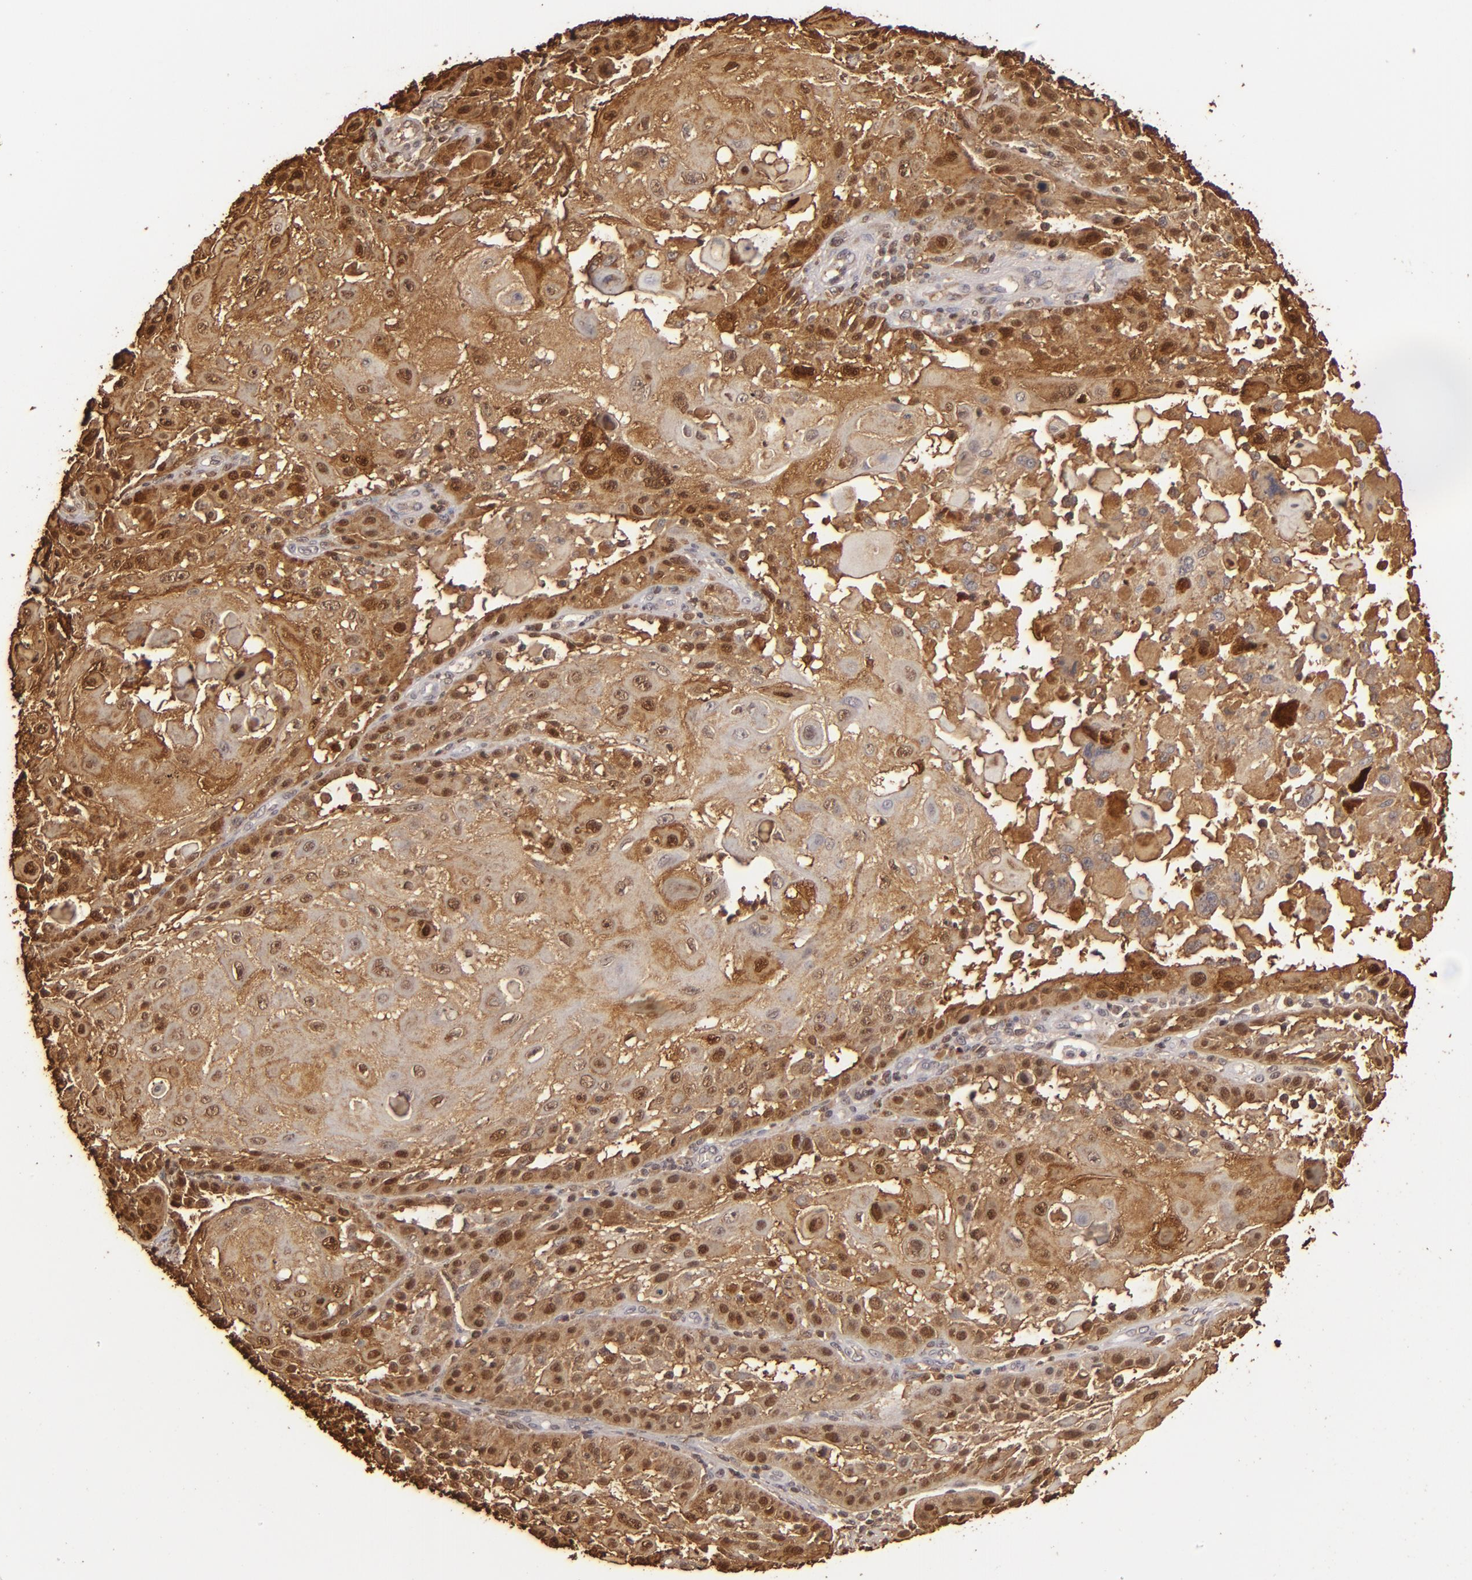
{"staining": {"intensity": "strong", "quantity": ">75%", "location": "cytoplasmic/membranous,nuclear"}, "tissue": "skin cancer", "cell_type": "Tumor cells", "image_type": "cancer", "snomed": [{"axis": "morphology", "description": "Squamous cell carcinoma, NOS"}, {"axis": "topography", "description": "Skin"}], "caption": "Skin cancer stained for a protein (brown) demonstrates strong cytoplasmic/membranous and nuclear positive expression in about >75% of tumor cells.", "gene": "S100A2", "patient": {"sex": "female", "age": 89}}